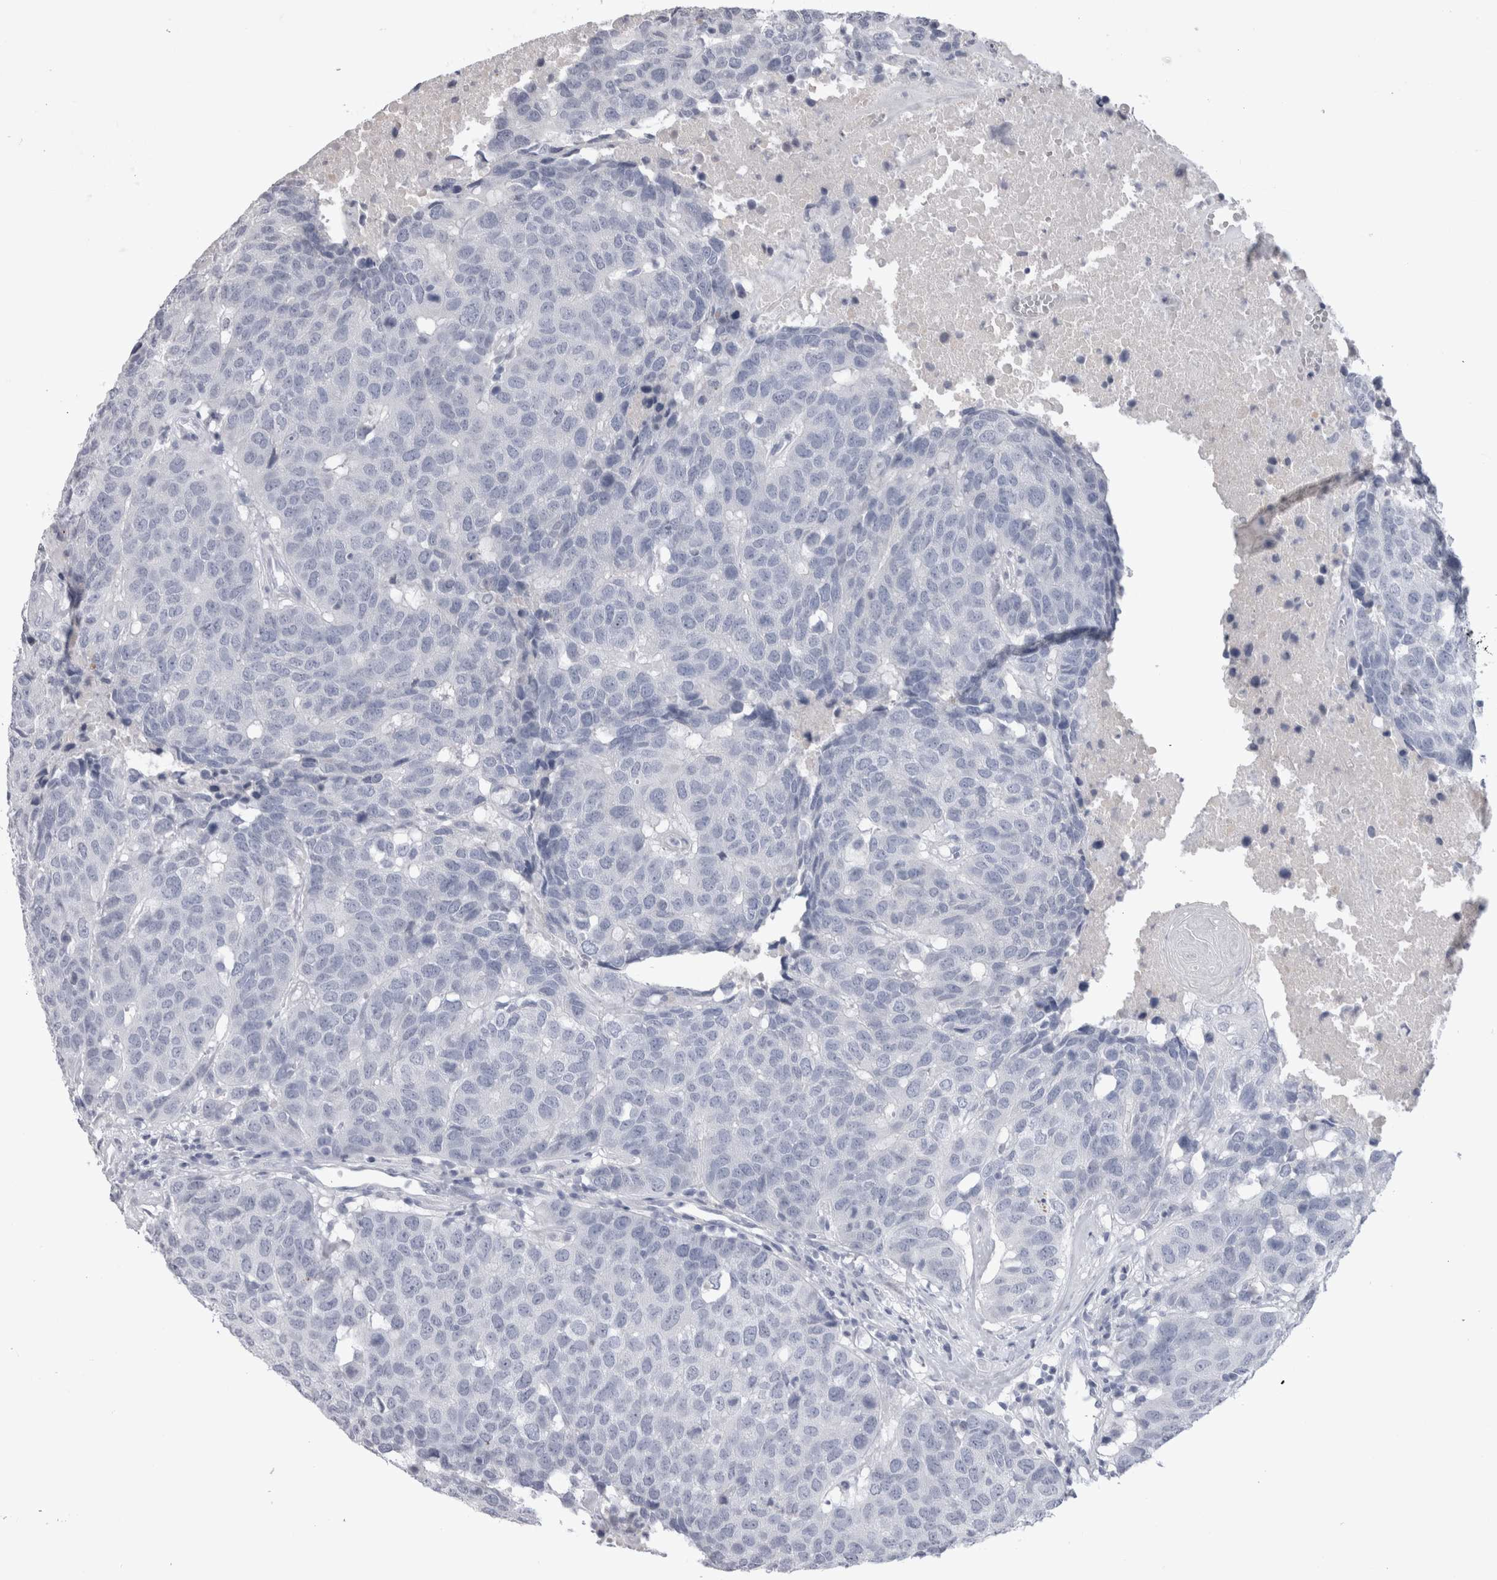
{"staining": {"intensity": "negative", "quantity": "none", "location": "none"}, "tissue": "head and neck cancer", "cell_type": "Tumor cells", "image_type": "cancer", "snomed": [{"axis": "morphology", "description": "Squamous cell carcinoma, NOS"}, {"axis": "topography", "description": "Head-Neck"}], "caption": "This is a micrograph of immunohistochemistry (IHC) staining of head and neck cancer (squamous cell carcinoma), which shows no positivity in tumor cells.", "gene": "ADAM2", "patient": {"sex": "male", "age": 66}}